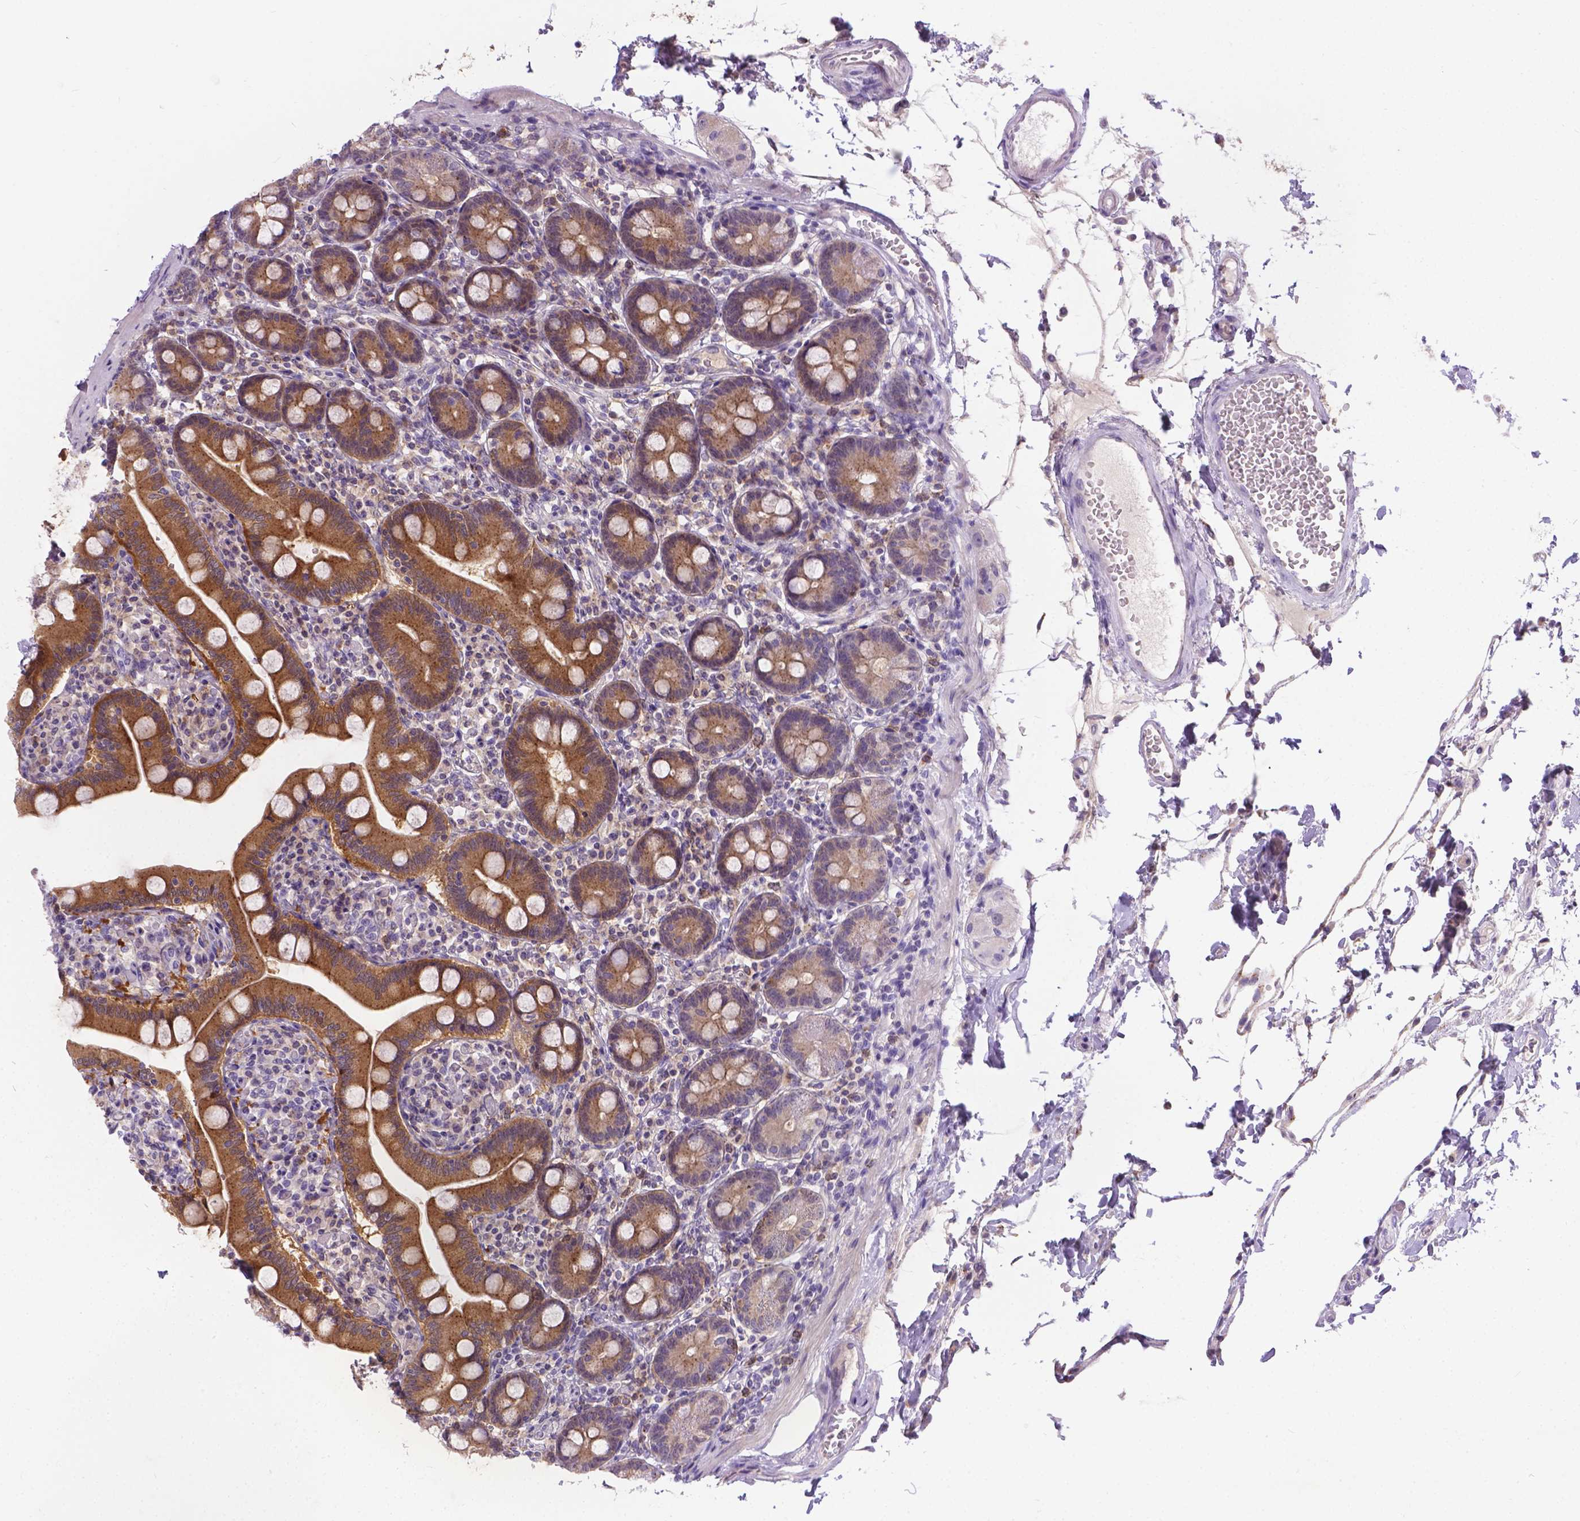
{"staining": {"intensity": "strong", "quantity": ">75%", "location": "cytoplasmic/membranous"}, "tissue": "duodenum", "cell_type": "Glandular cells", "image_type": "normal", "snomed": [{"axis": "morphology", "description": "Normal tissue, NOS"}, {"axis": "topography", "description": "Duodenum"}], "caption": "Duodenum stained for a protein reveals strong cytoplasmic/membranous positivity in glandular cells.", "gene": "TM4SF18", "patient": {"sex": "female", "age": 67}}